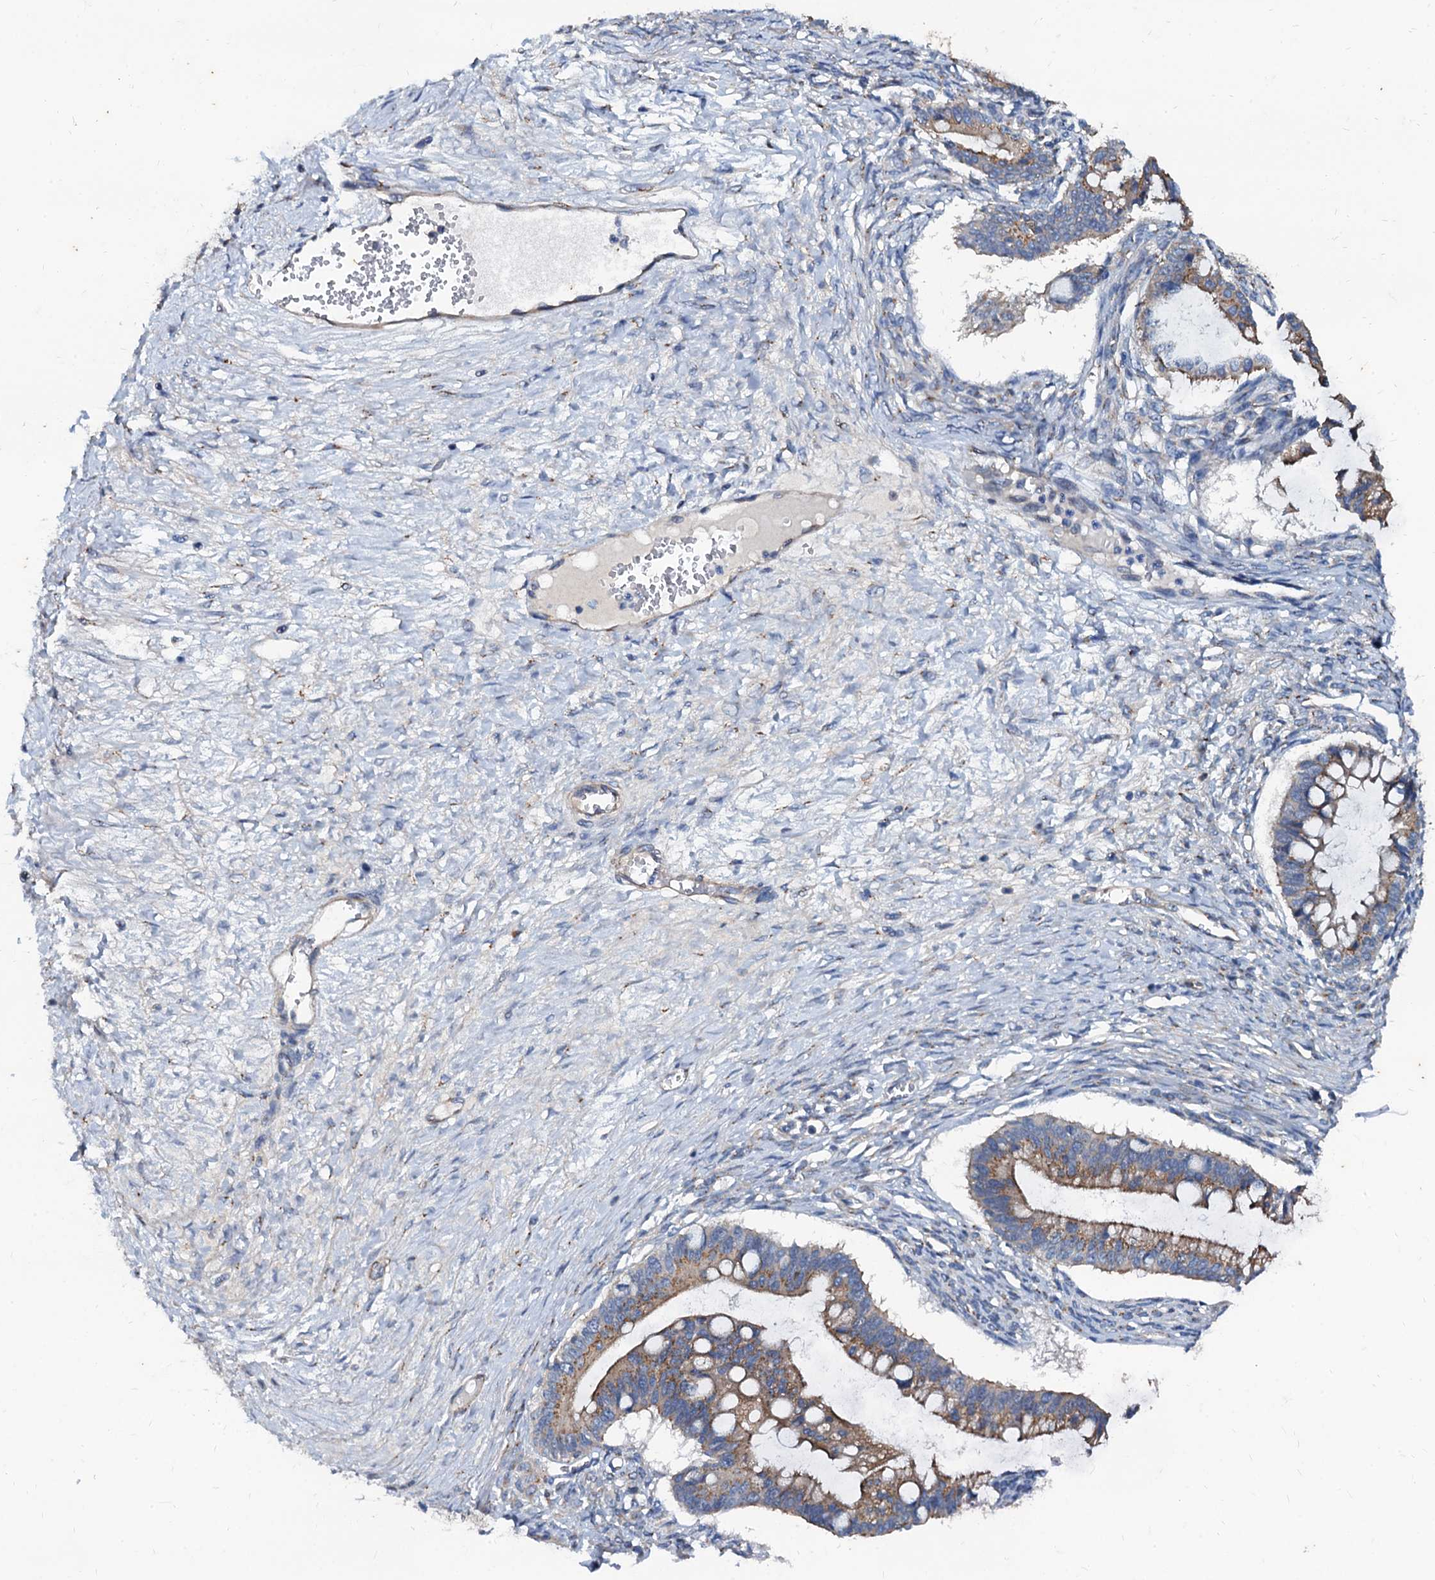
{"staining": {"intensity": "moderate", "quantity": ">75%", "location": "cytoplasmic/membranous"}, "tissue": "ovarian cancer", "cell_type": "Tumor cells", "image_type": "cancer", "snomed": [{"axis": "morphology", "description": "Cystadenocarcinoma, mucinous, NOS"}, {"axis": "topography", "description": "Ovary"}], "caption": "IHC of human ovarian cancer displays medium levels of moderate cytoplasmic/membranous positivity in about >75% of tumor cells.", "gene": "NGRN", "patient": {"sex": "female", "age": 73}}